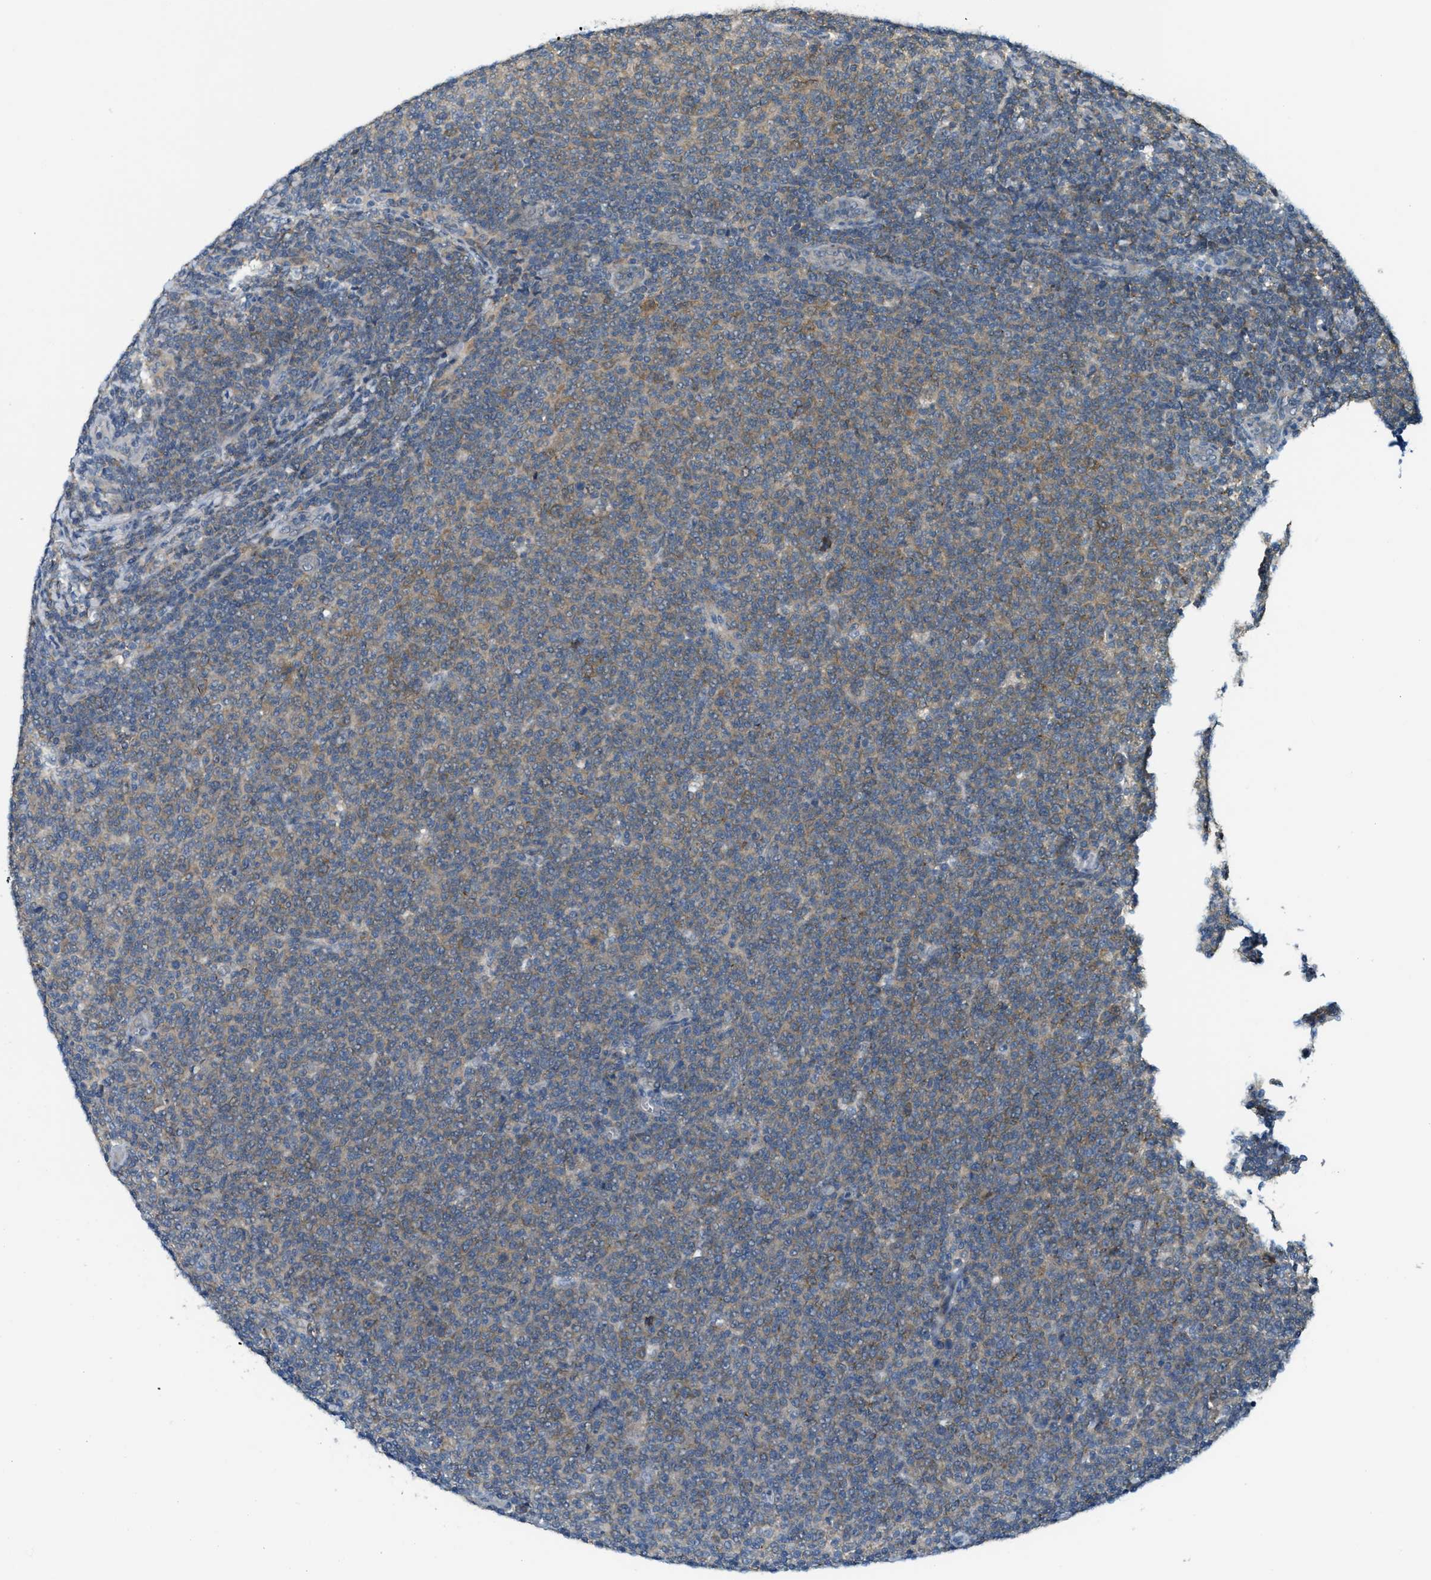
{"staining": {"intensity": "weak", "quantity": ">75%", "location": "cytoplasmic/membranous"}, "tissue": "lymphoma", "cell_type": "Tumor cells", "image_type": "cancer", "snomed": [{"axis": "morphology", "description": "Malignant lymphoma, non-Hodgkin's type, Low grade"}, {"axis": "topography", "description": "Lymph node"}], "caption": "The photomicrograph exhibits immunohistochemical staining of lymphoma. There is weak cytoplasmic/membranous expression is present in approximately >75% of tumor cells.", "gene": "PDCL3", "patient": {"sex": "male", "age": 66}}